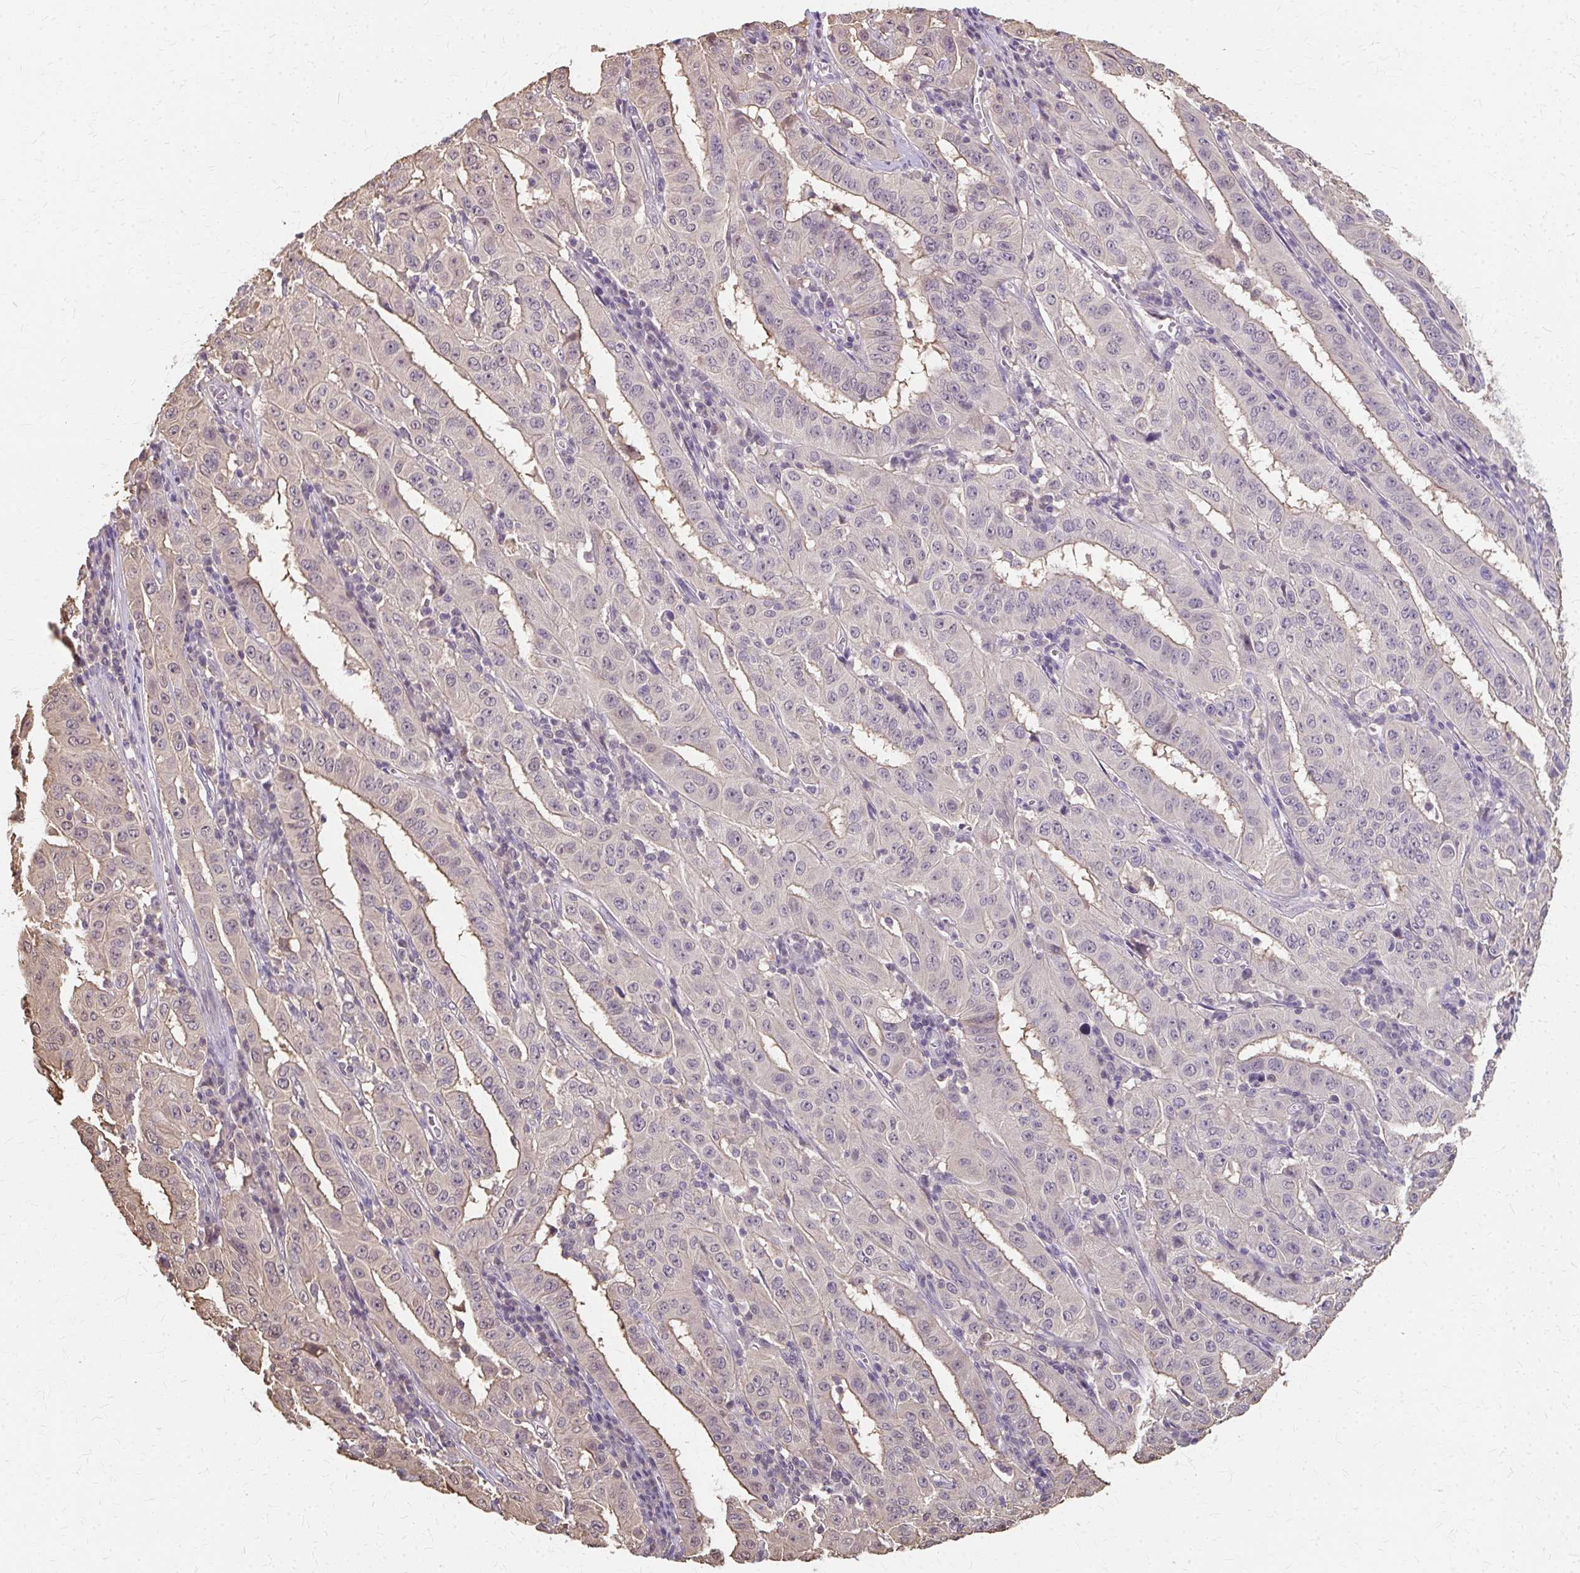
{"staining": {"intensity": "weak", "quantity": "25%-75%", "location": "cytoplasmic/membranous"}, "tissue": "pancreatic cancer", "cell_type": "Tumor cells", "image_type": "cancer", "snomed": [{"axis": "morphology", "description": "Adenocarcinoma, NOS"}, {"axis": "topography", "description": "Pancreas"}], "caption": "Weak cytoplasmic/membranous staining for a protein is identified in approximately 25%-75% of tumor cells of adenocarcinoma (pancreatic) using immunohistochemistry.", "gene": "RABGAP1L", "patient": {"sex": "male", "age": 63}}